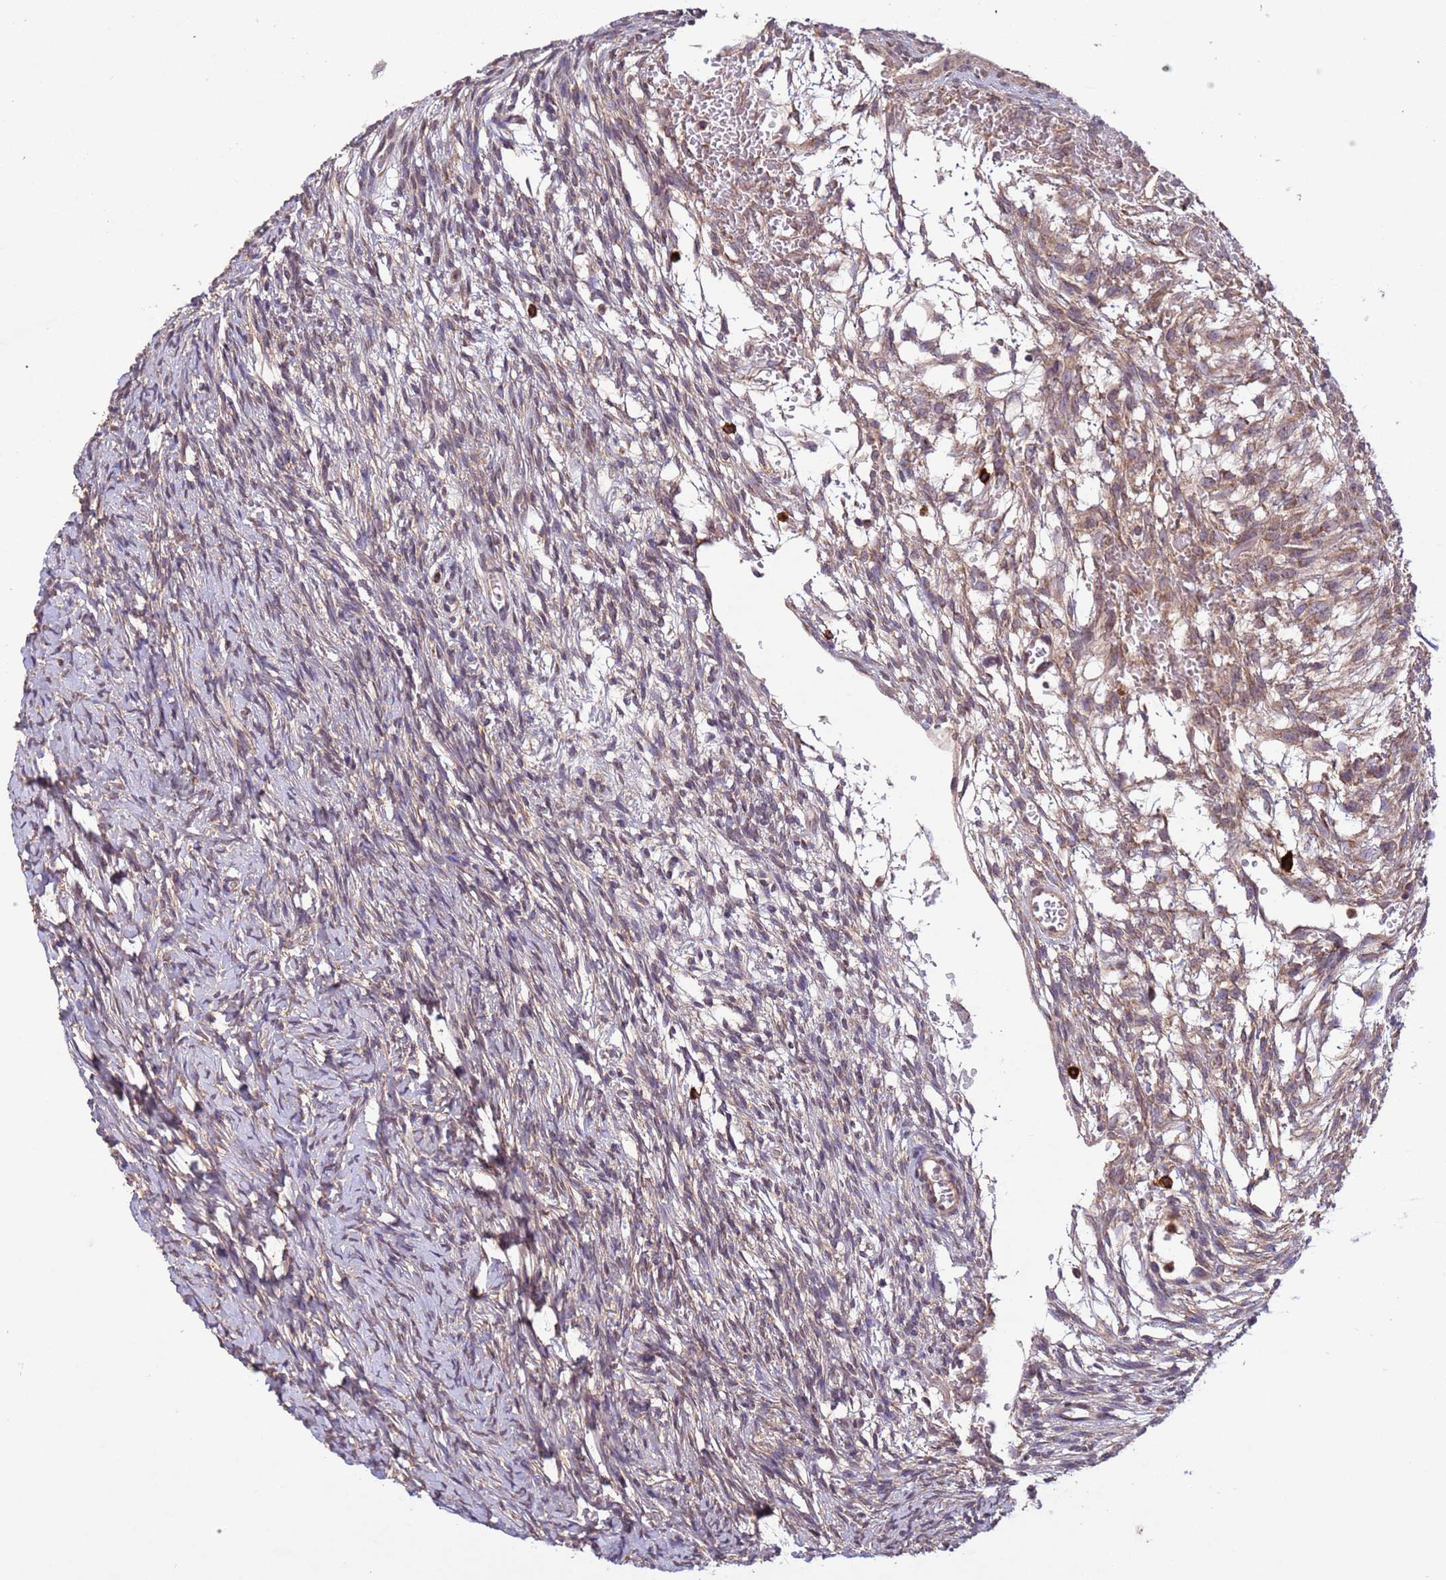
{"staining": {"intensity": "moderate", "quantity": "25%-75%", "location": "cytoplasmic/membranous"}, "tissue": "ovary", "cell_type": "Ovarian stroma cells", "image_type": "normal", "snomed": [{"axis": "morphology", "description": "Normal tissue, NOS"}, {"axis": "topography", "description": "Ovary"}], "caption": "Immunohistochemical staining of benign ovary exhibits moderate cytoplasmic/membranous protein expression in approximately 25%-75% of ovarian stroma cells. (IHC, brightfield microscopy, high magnification).", "gene": "FASTKD1", "patient": {"sex": "female", "age": 39}}